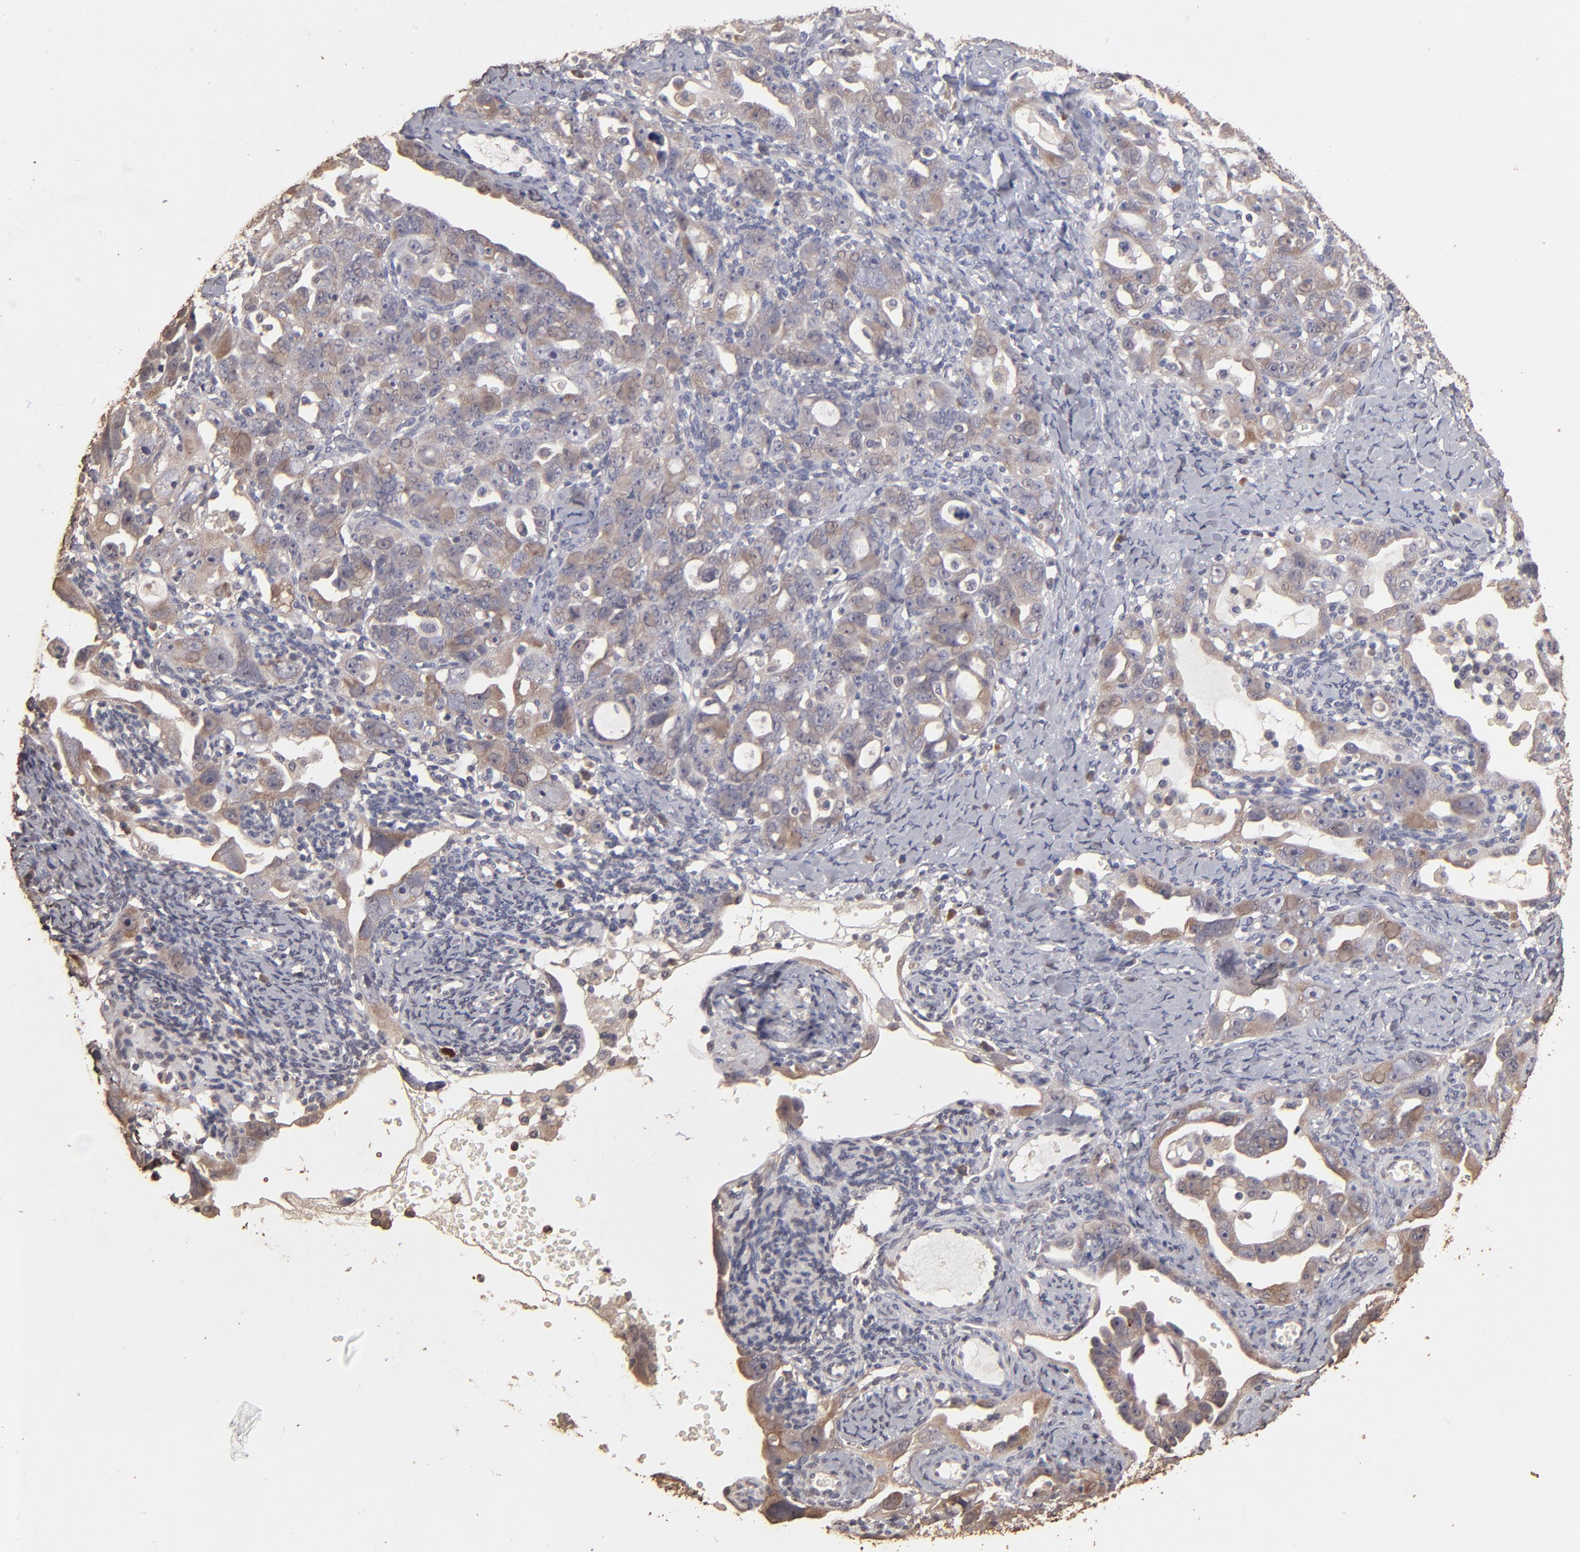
{"staining": {"intensity": "moderate", "quantity": "25%-75%", "location": "cytoplasmic/membranous"}, "tissue": "ovarian cancer", "cell_type": "Tumor cells", "image_type": "cancer", "snomed": [{"axis": "morphology", "description": "Cystadenocarcinoma, serous, NOS"}, {"axis": "topography", "description": "Ovary"}], "caption": "The image shows a brown stain indicating the presence of a protein in the cytoplasmic/membranous of tumor cells in serous cystadenocarcinoma (ovarian). (Brightfield microscopy of DAB IHC at high magnification).", "gene": "OPHN1", "patient": {"sex": "female", "age": 66}}